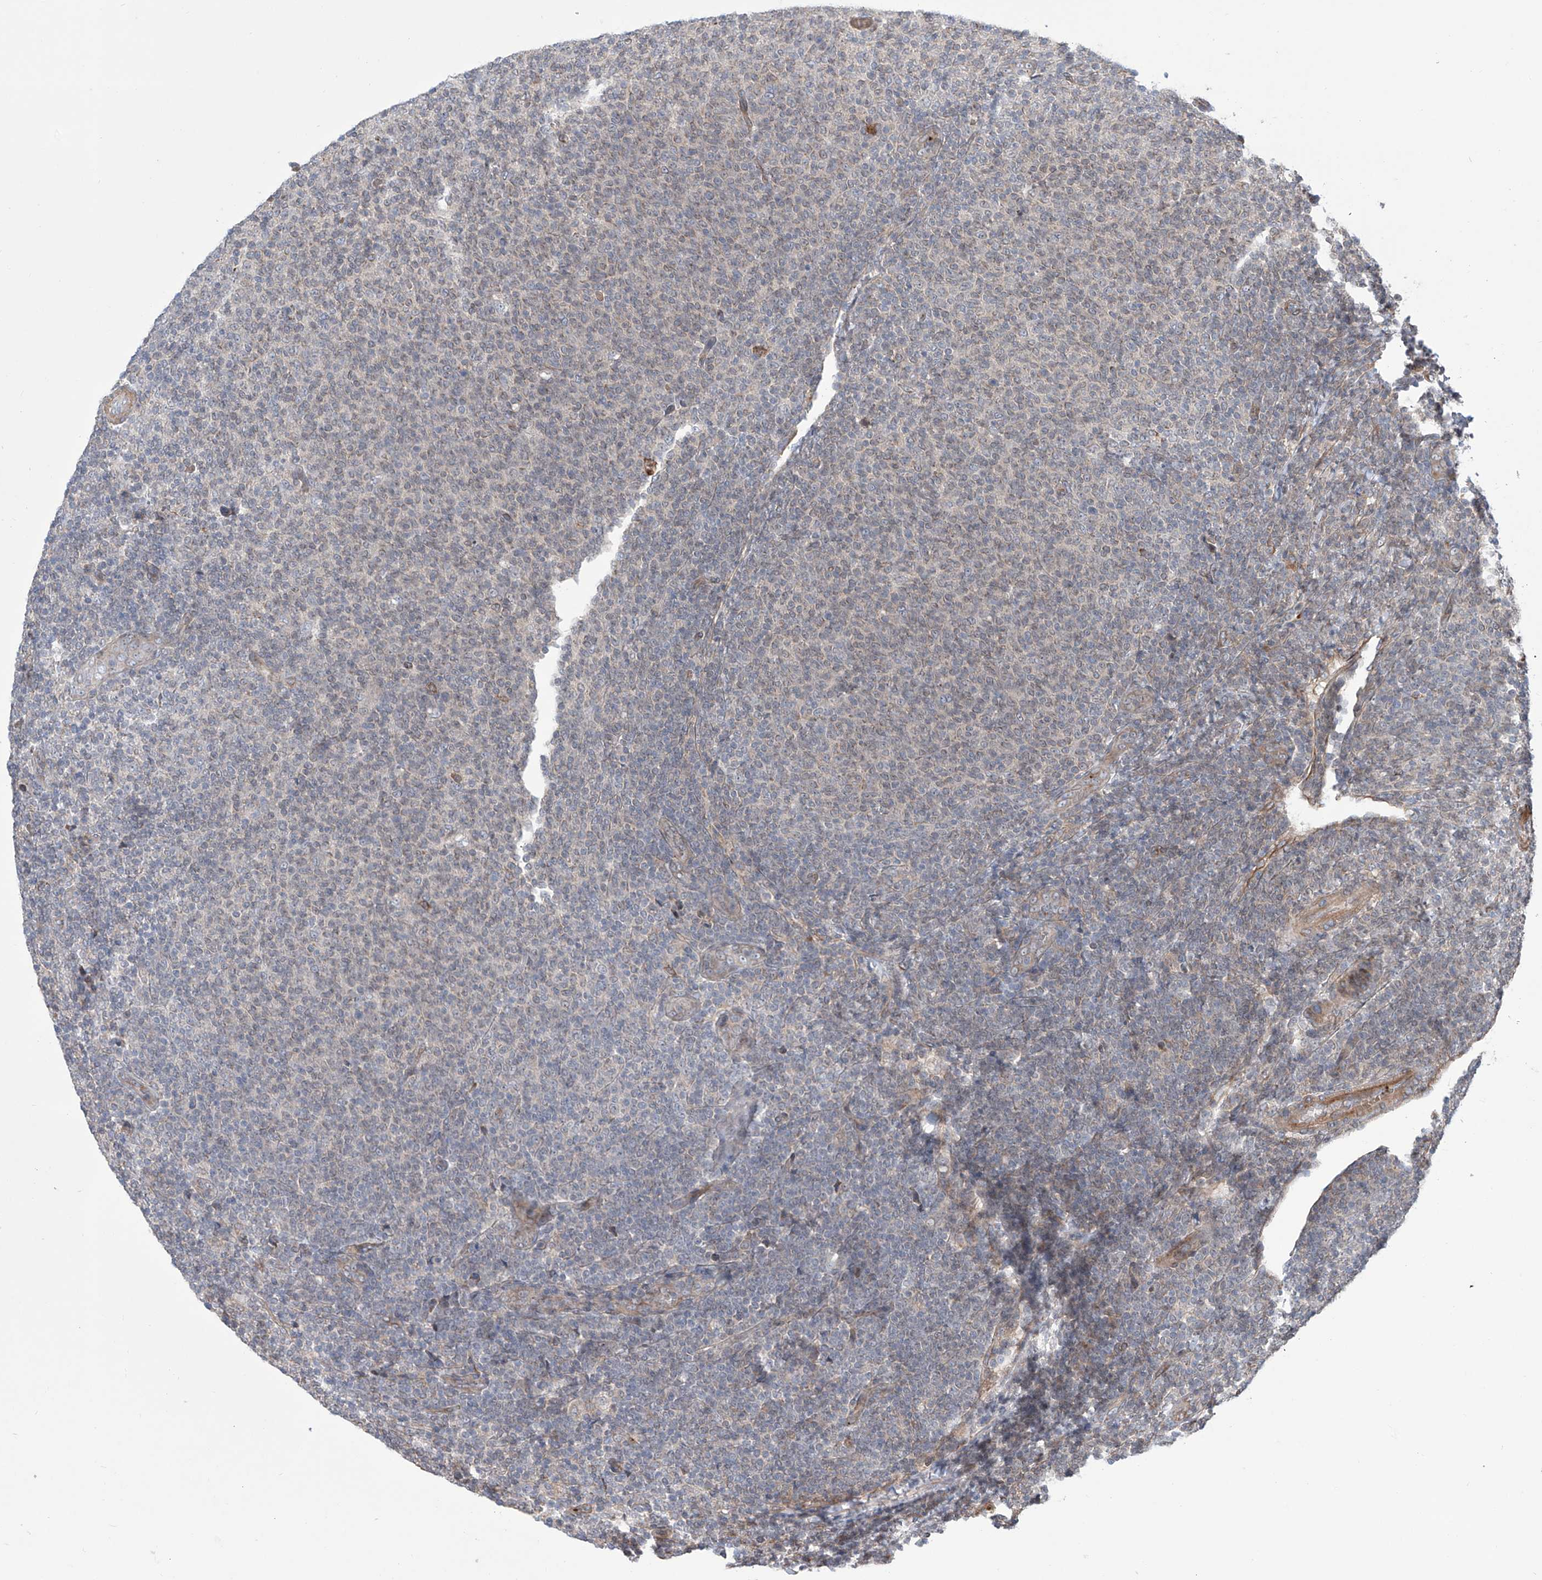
{"staining": {"intensity": "negative", "quantity": "none", "location": "none"}, "tissue": "lymphoma", "cell_type": "Tumor cells", "image_type": "cancer", "snomed": [{"axis": "morphology", "description": "Malignant lymphoma, non-Hodgkin's type, Low grade"}, {"axis": "topography", "description": "Lymph node"}], "caption": "There is no significant positivity in tumor cells of lymphoma.", "gene": "APAF1", "patient": {"sex": "male", "age": 66}}